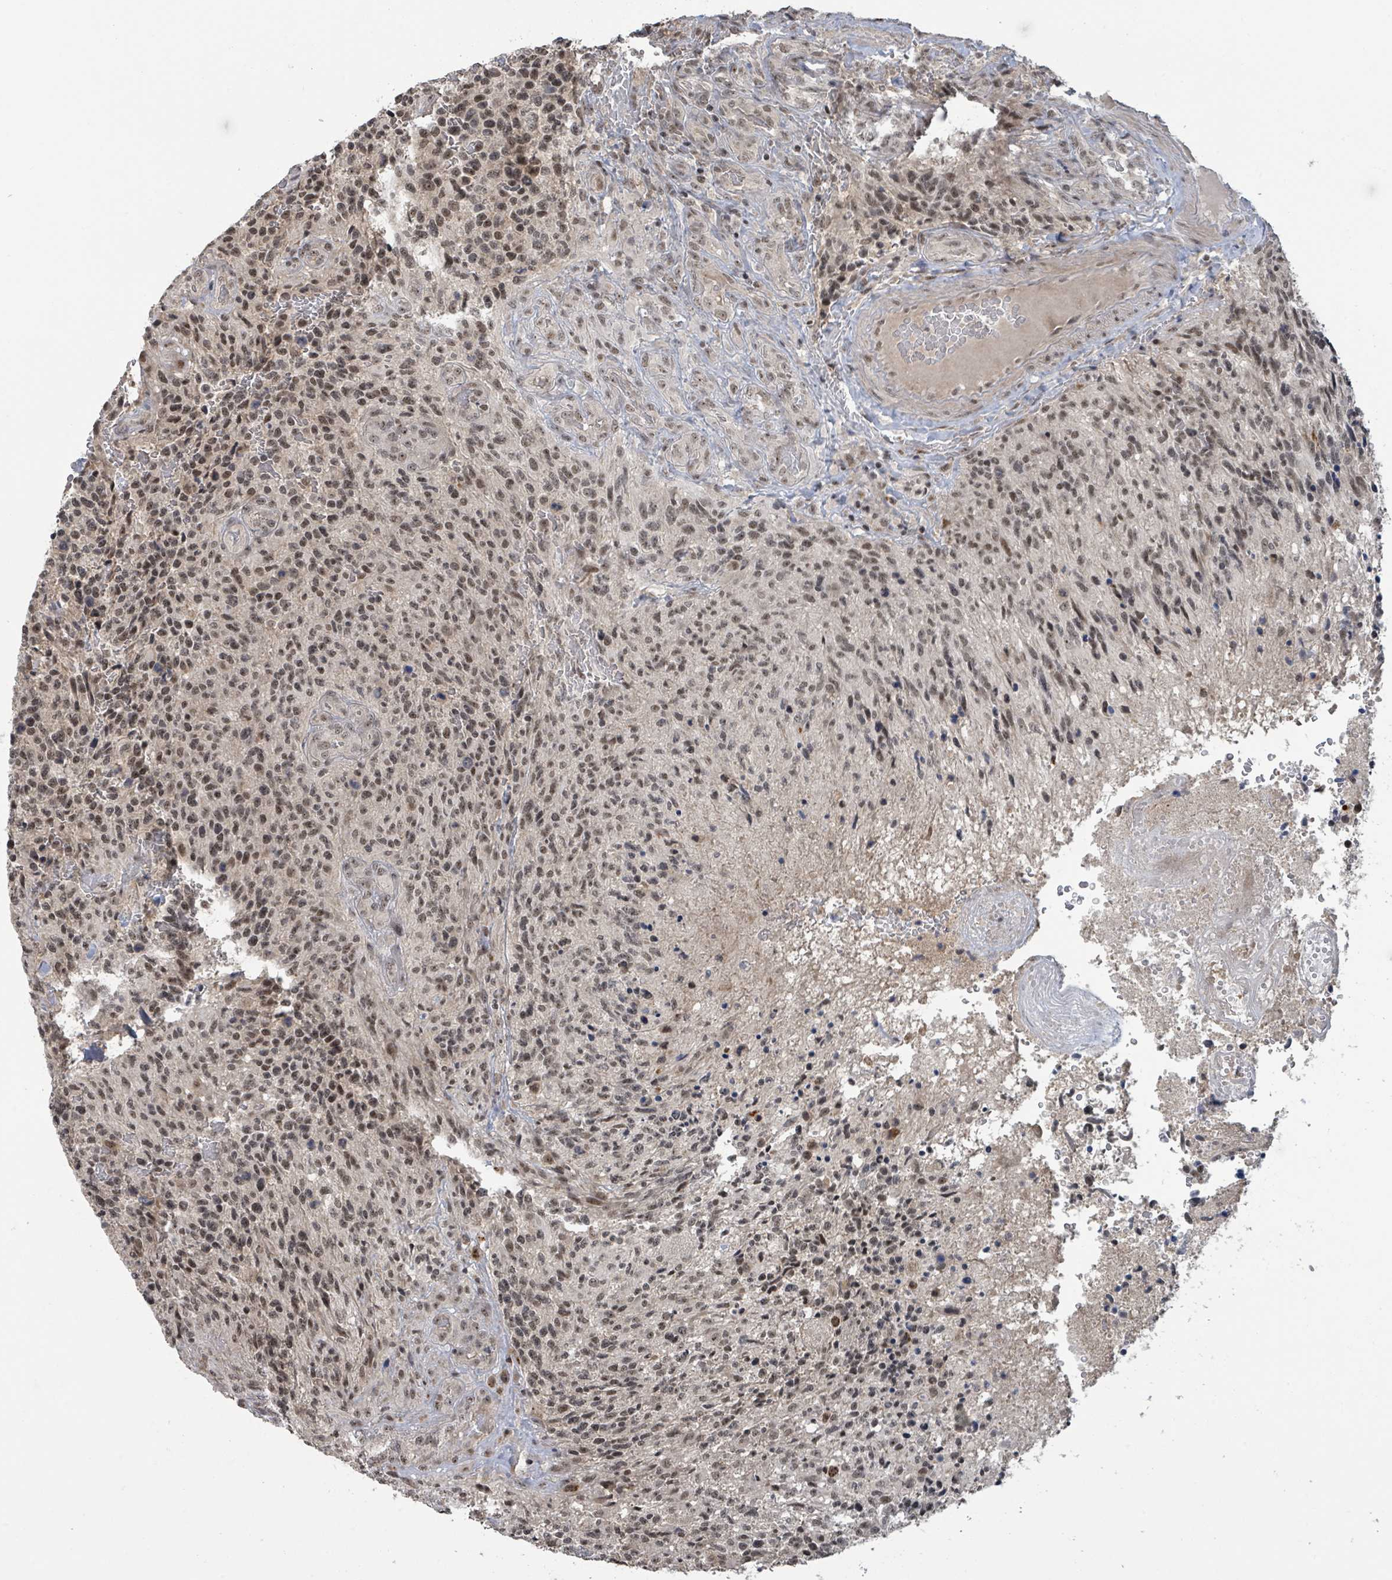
{"staining": {"intensity": "moderate", "quantity": ">75%", "location": "nuclear"}, "tissue": "glioma", "cell_type": "Tumor cells", "image_type": "cancer", "snomed": [{"axis": "morphology", "description": "Glioma, malignant, High grade"}, {"axis": "topography", "description": "Brain"}], "caption": "Immunohistochemistry (IHC) histopathology image of human malignant glioma (high-grade) stained for a protein (brown), which displays medium levels of moderate nuclear positivity in about >75% of tumor cells.", "gene": "ZBTB14", "patient": {"sex": "male", "age": 36}}